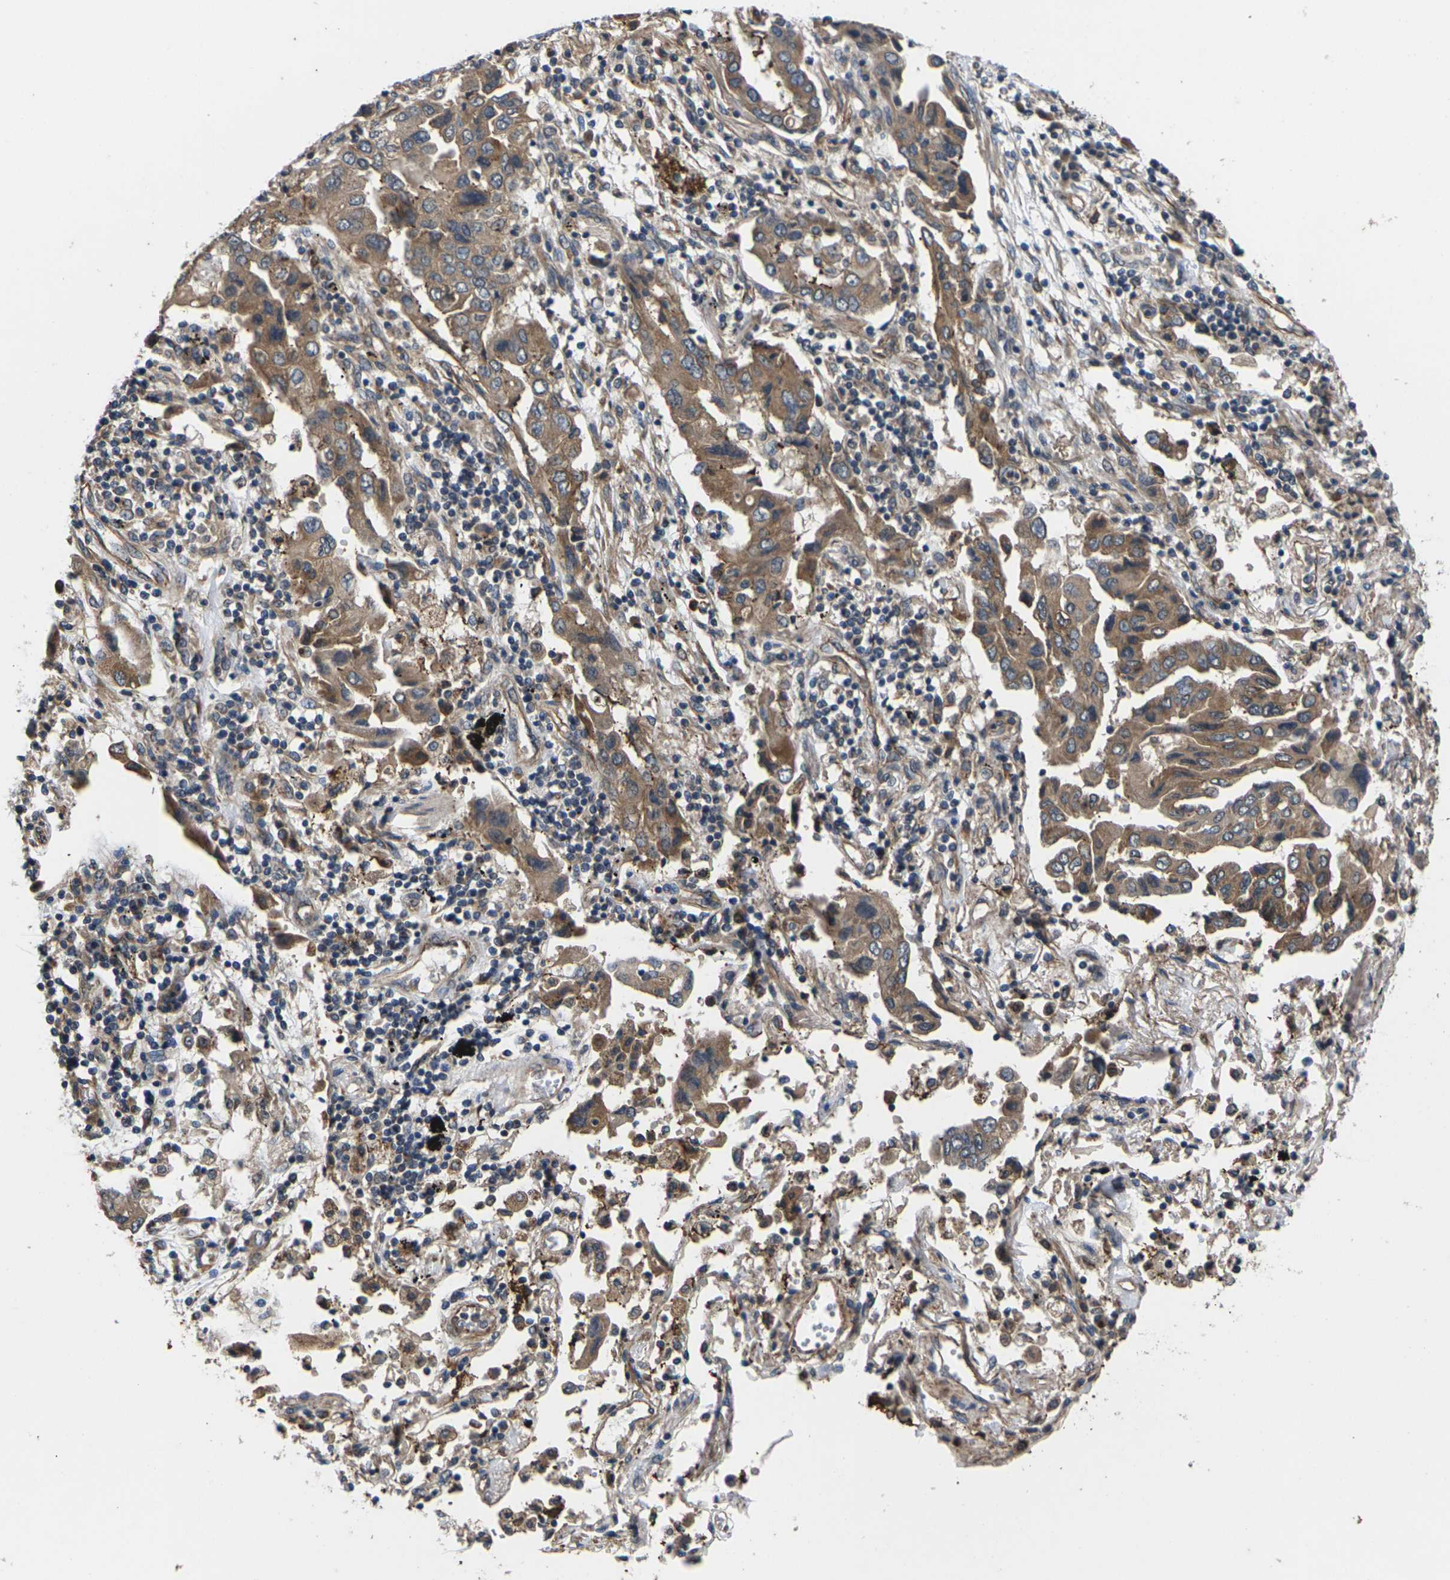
{"staining": {"intensity": "moderate", "quantity": ">75%", "location": "cytoplasmic/membranous"}, "tissue": "lung cancer", "cell_type": "Tumor cells", "image_type": "cancer", "snomed": [{"axis": "morphology", "description": "Adenocarcinoma, NOS"}, {"axis": "topography", "description": "Lung"}], "caption": "Moderate cytoplasmic/membranous staining for a protein is appreciated in about >75% of tumor cells of lung cancer using IHC.", "gene": "DKK2", "patient": {"sex": "female", "age": 65}}